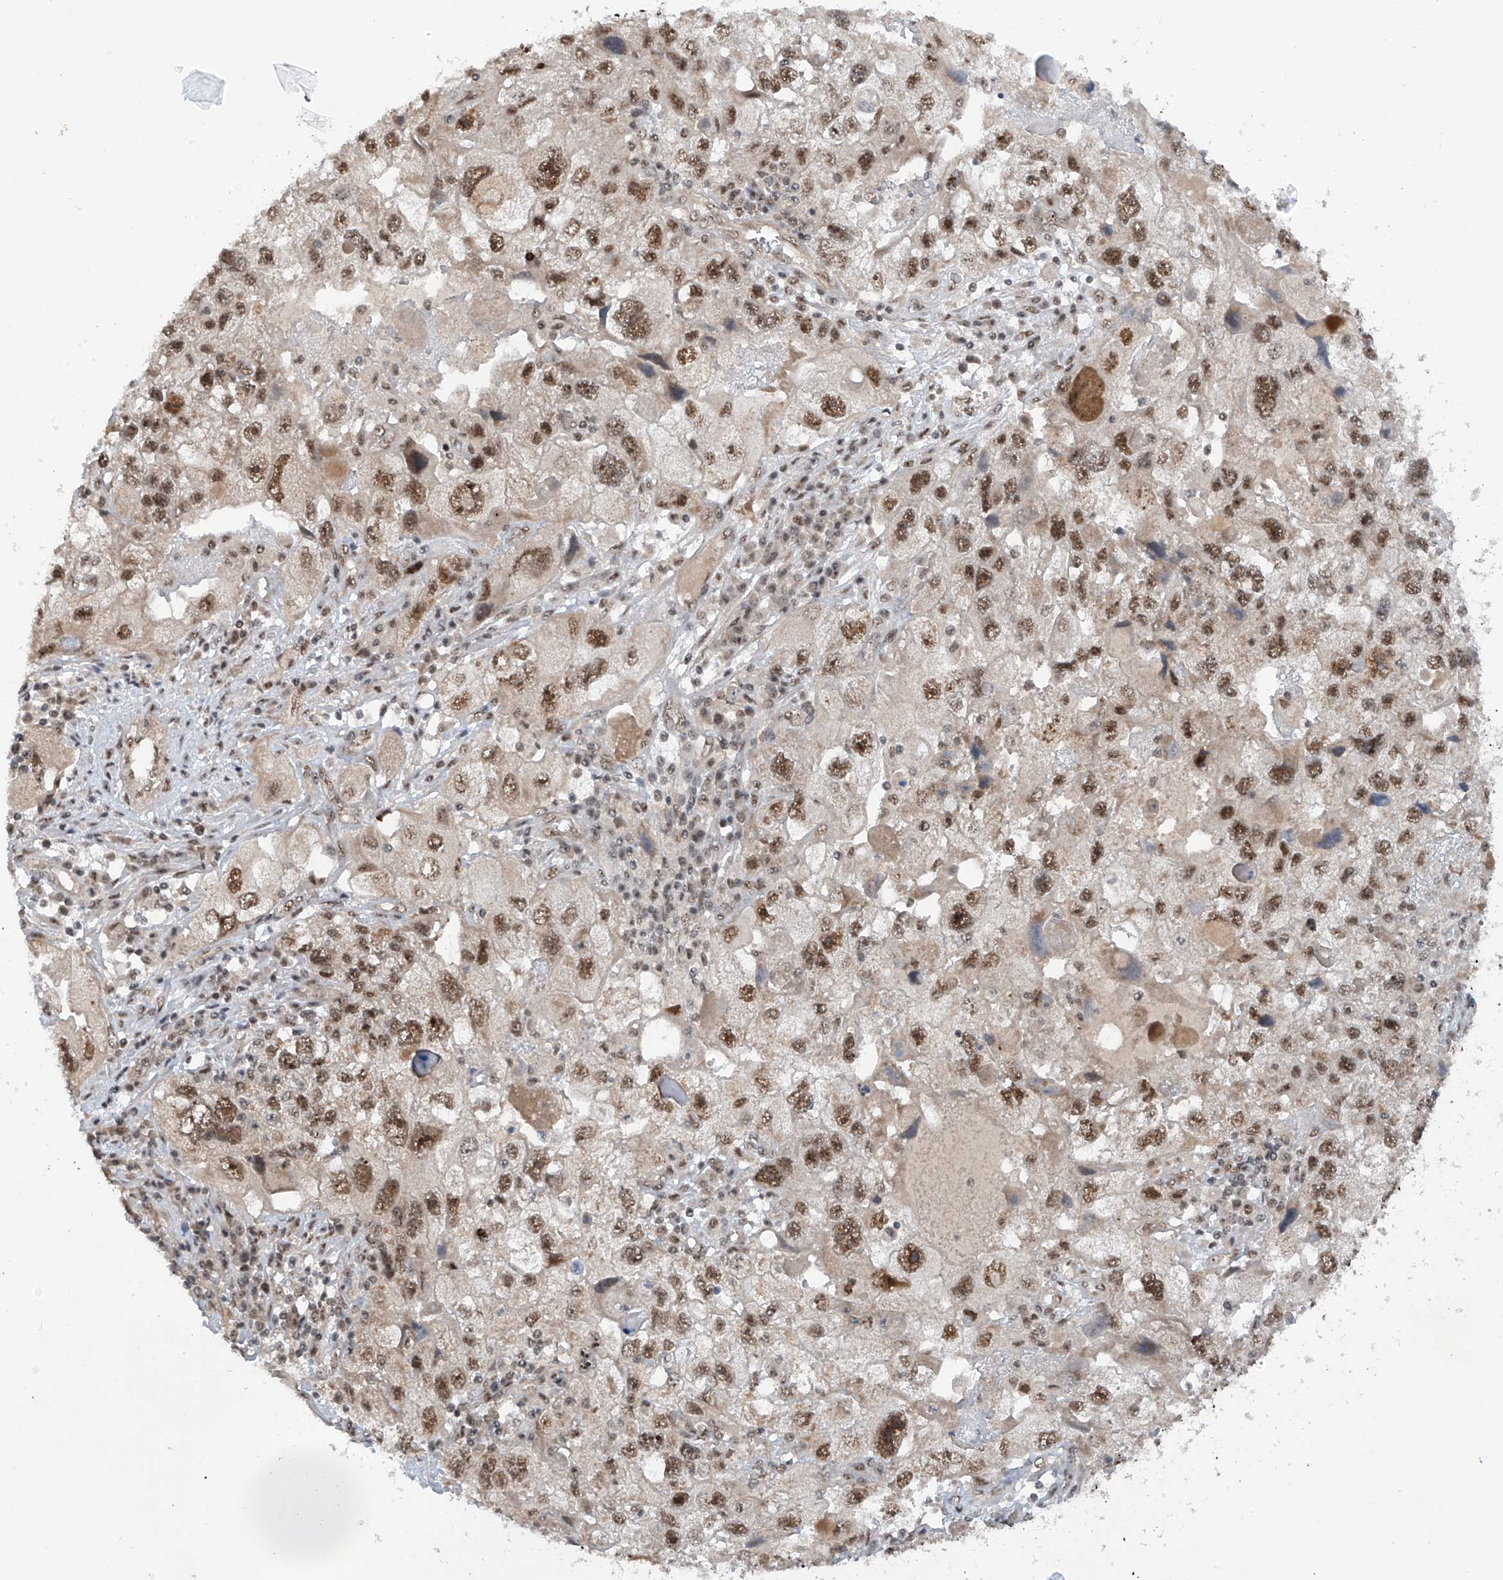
{"staining": {"intensity": "moderate", "quantity": ">75%", "location": "nuclear"}, "tissue": "endometrial cancer", "cell_type": "Tumor cells", "image_type": "cancer", "snomed": [{"axis": "morphology", "description": "Adenocarcinoma, NOS"}, {"axis": "topography", "description": "Endometrium"}], "caption": "Immunohistochemical staining of human adenocarcinoma (endometrial) shows moderate nuclear protein positivity in about >75% of tumor cells.", "gene": "RPAIN", "patient": {"sex": "female", "age": 49}}